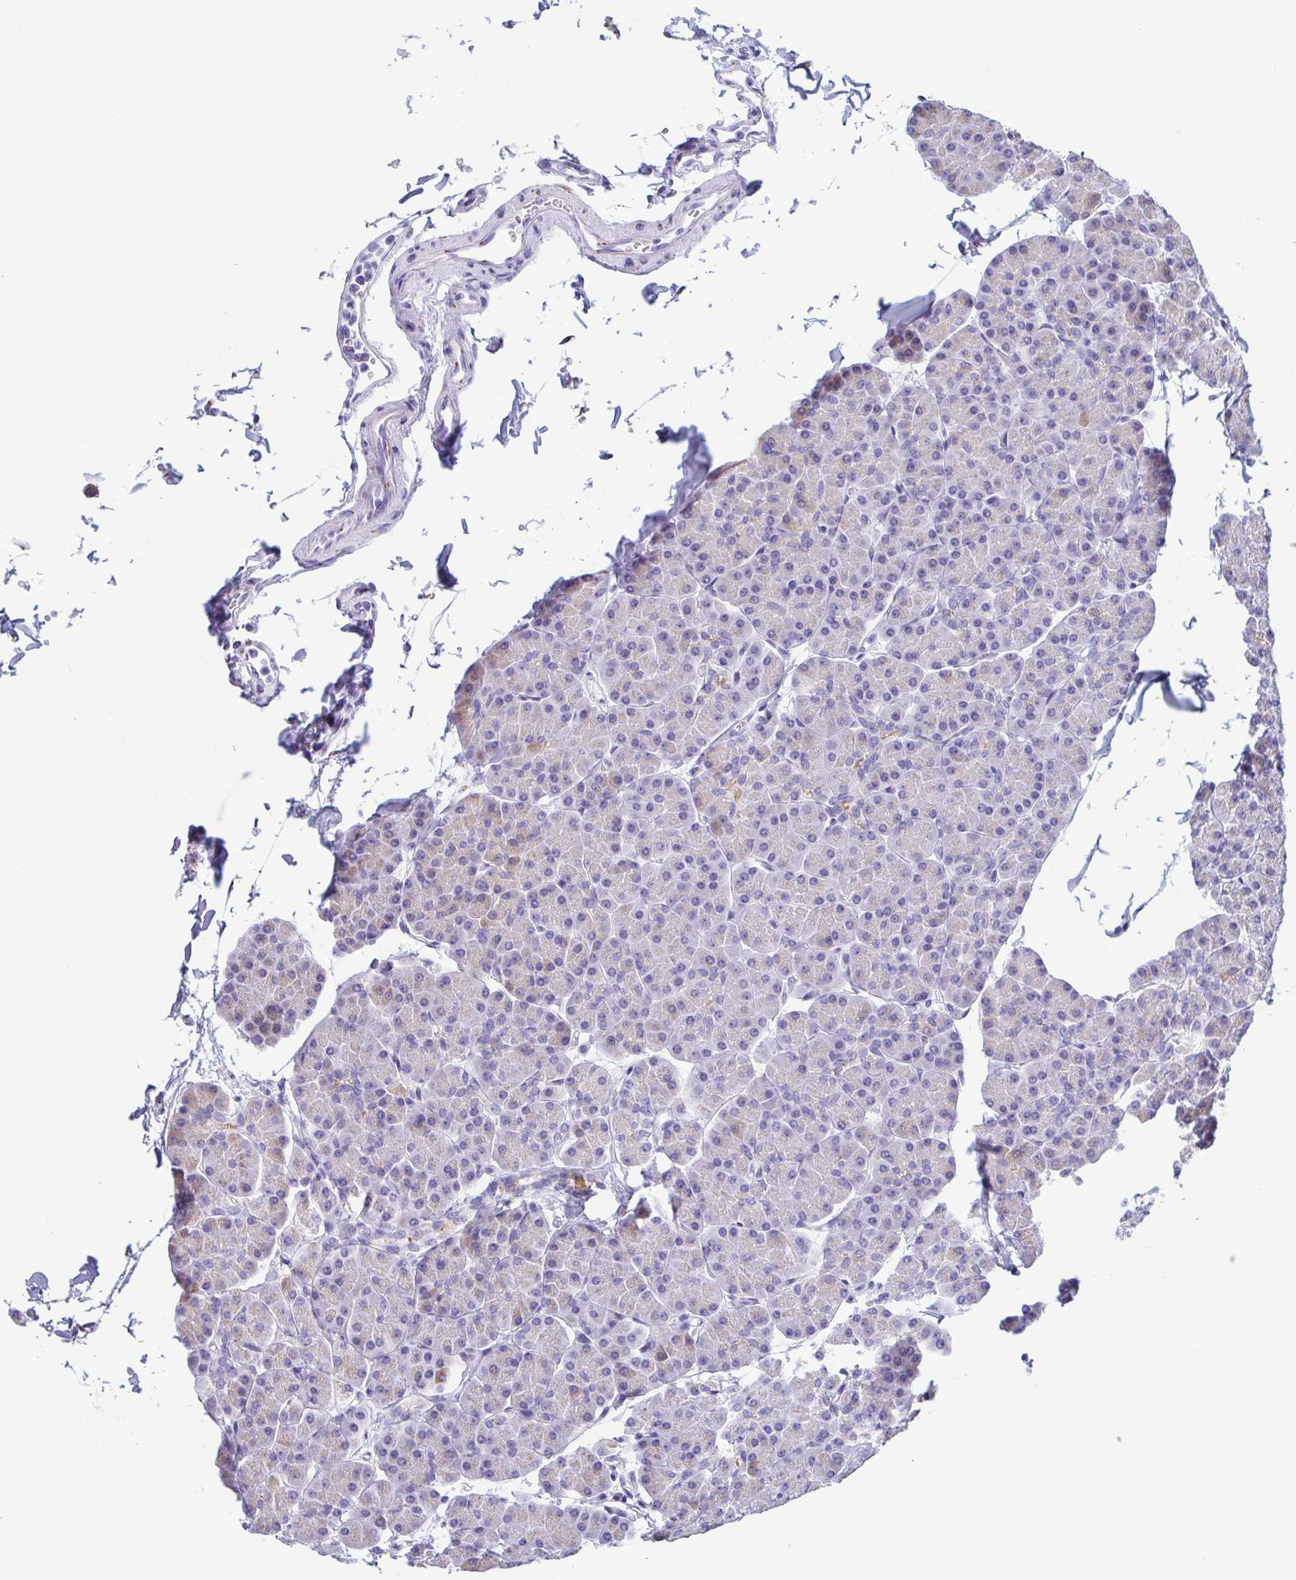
{"staining": {"intensity": "negative", "quantity": "none", "location": "none"}, "tissue": "pancreas", "cell_type": "Exocrine glandular cells", "image_type": "normal", "snomed": [{"axis": "morphology", "description": "Normal tissue, NOS"}, {"axis": "topography", "description": "Pancreas"}, {"axis": "topography", "description": "Peripheral nerve tissue"}], "caption": "DAB immunohistochemical staining of benign pancreas exhibits no significant positivity in exocrine glandular cells. (DAB immunohistochemistry with hematoxylin counter stain).", "gene": "SULT1B1", "patient": {"sex": "male", "age": 54}}